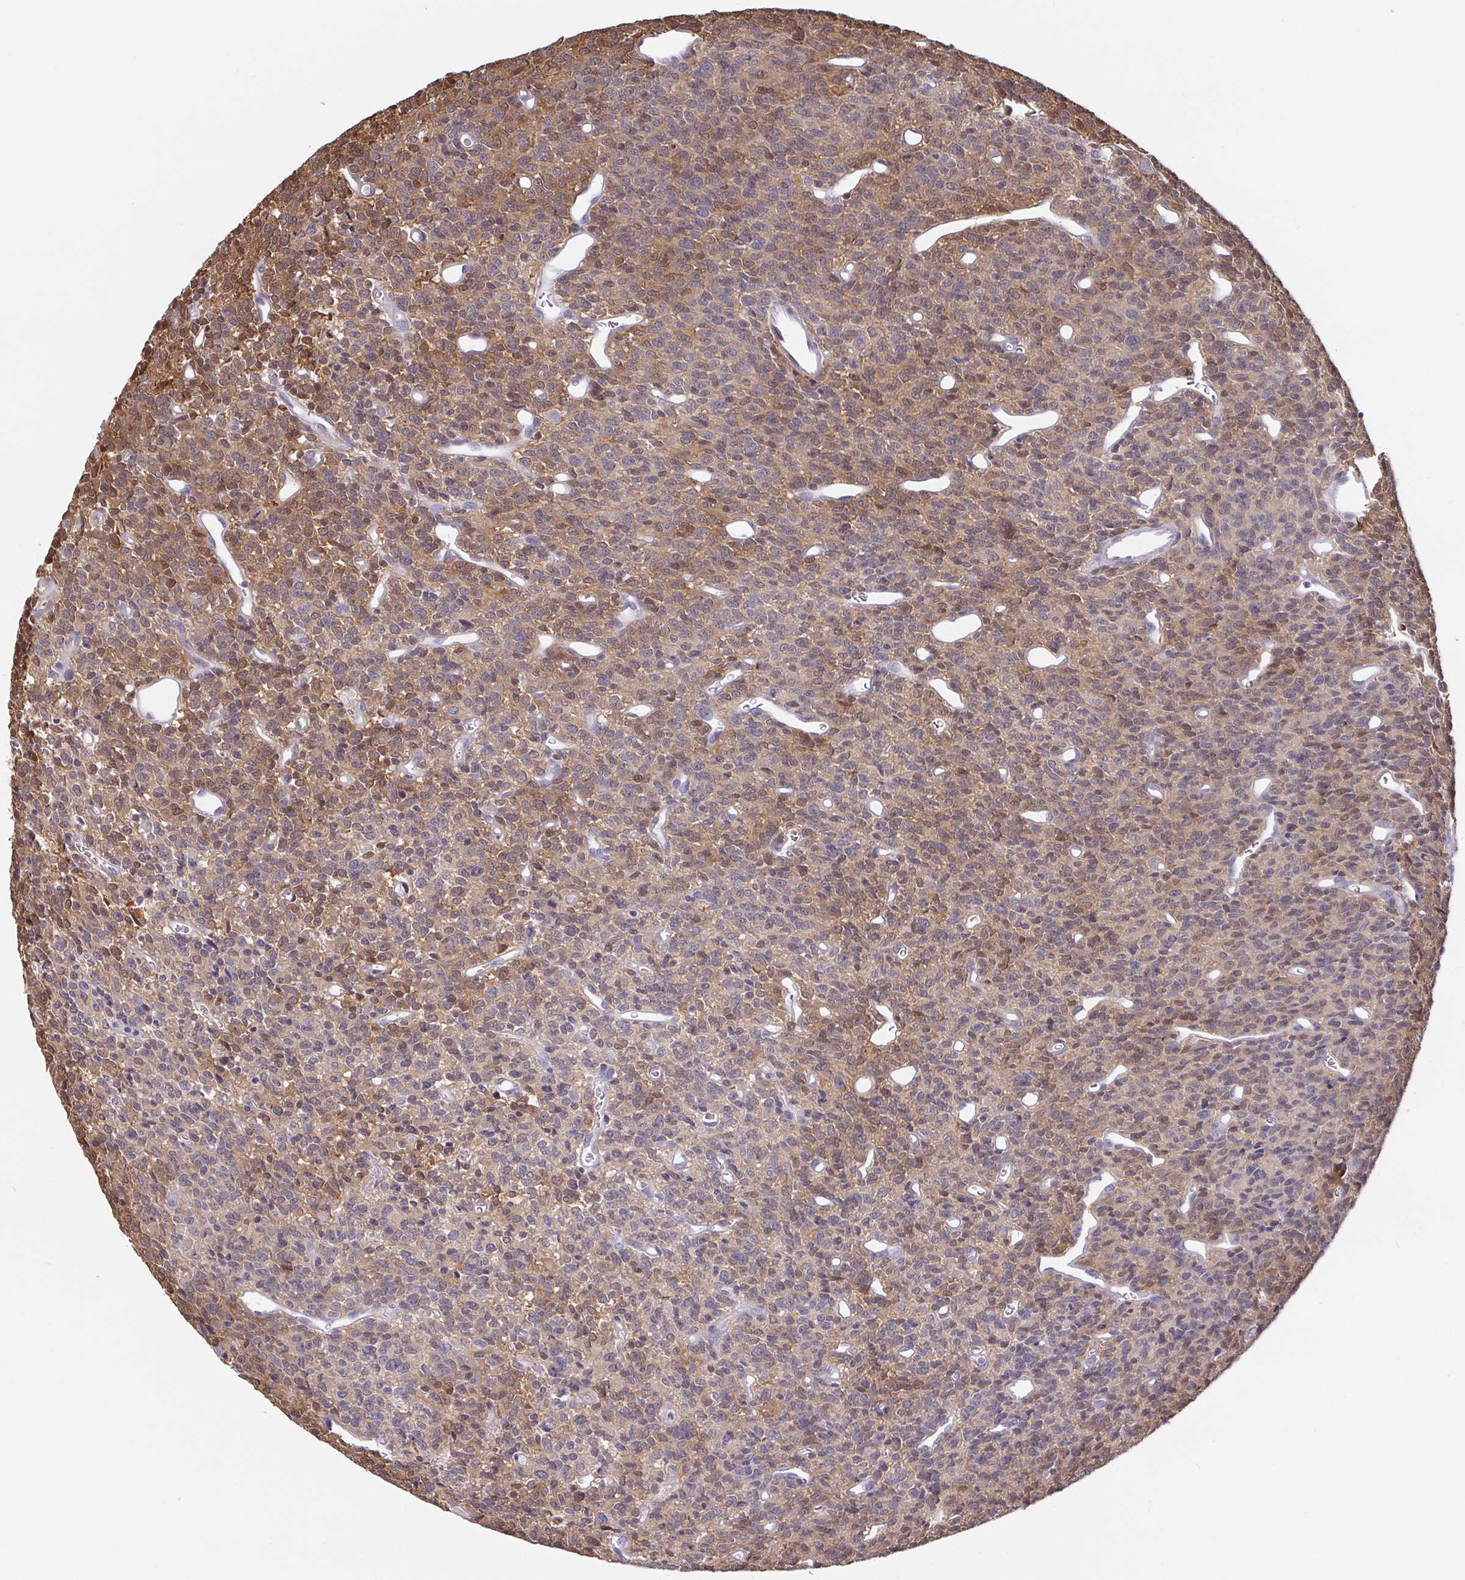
{"staining": {"intensity": "moderate", "quantity": "<25%", "location": "cytoplasmic/membranous,nuclear"}, "tissue": "glioma", "cell_type": "Tumor cells", "image_type": "cancer", "snomed": [{"axis": "morphology", "description": "Glioma, malignant, High grade"}, {"axis": "topography", "description": "Brain"}], "caption": "Glioma tissue displays moderate cytoplasmic/membranous and nuclear positivity in about <25% of tumor cells", "gene": "IDH1", "patient": {"sex": "male", "age": 76}}